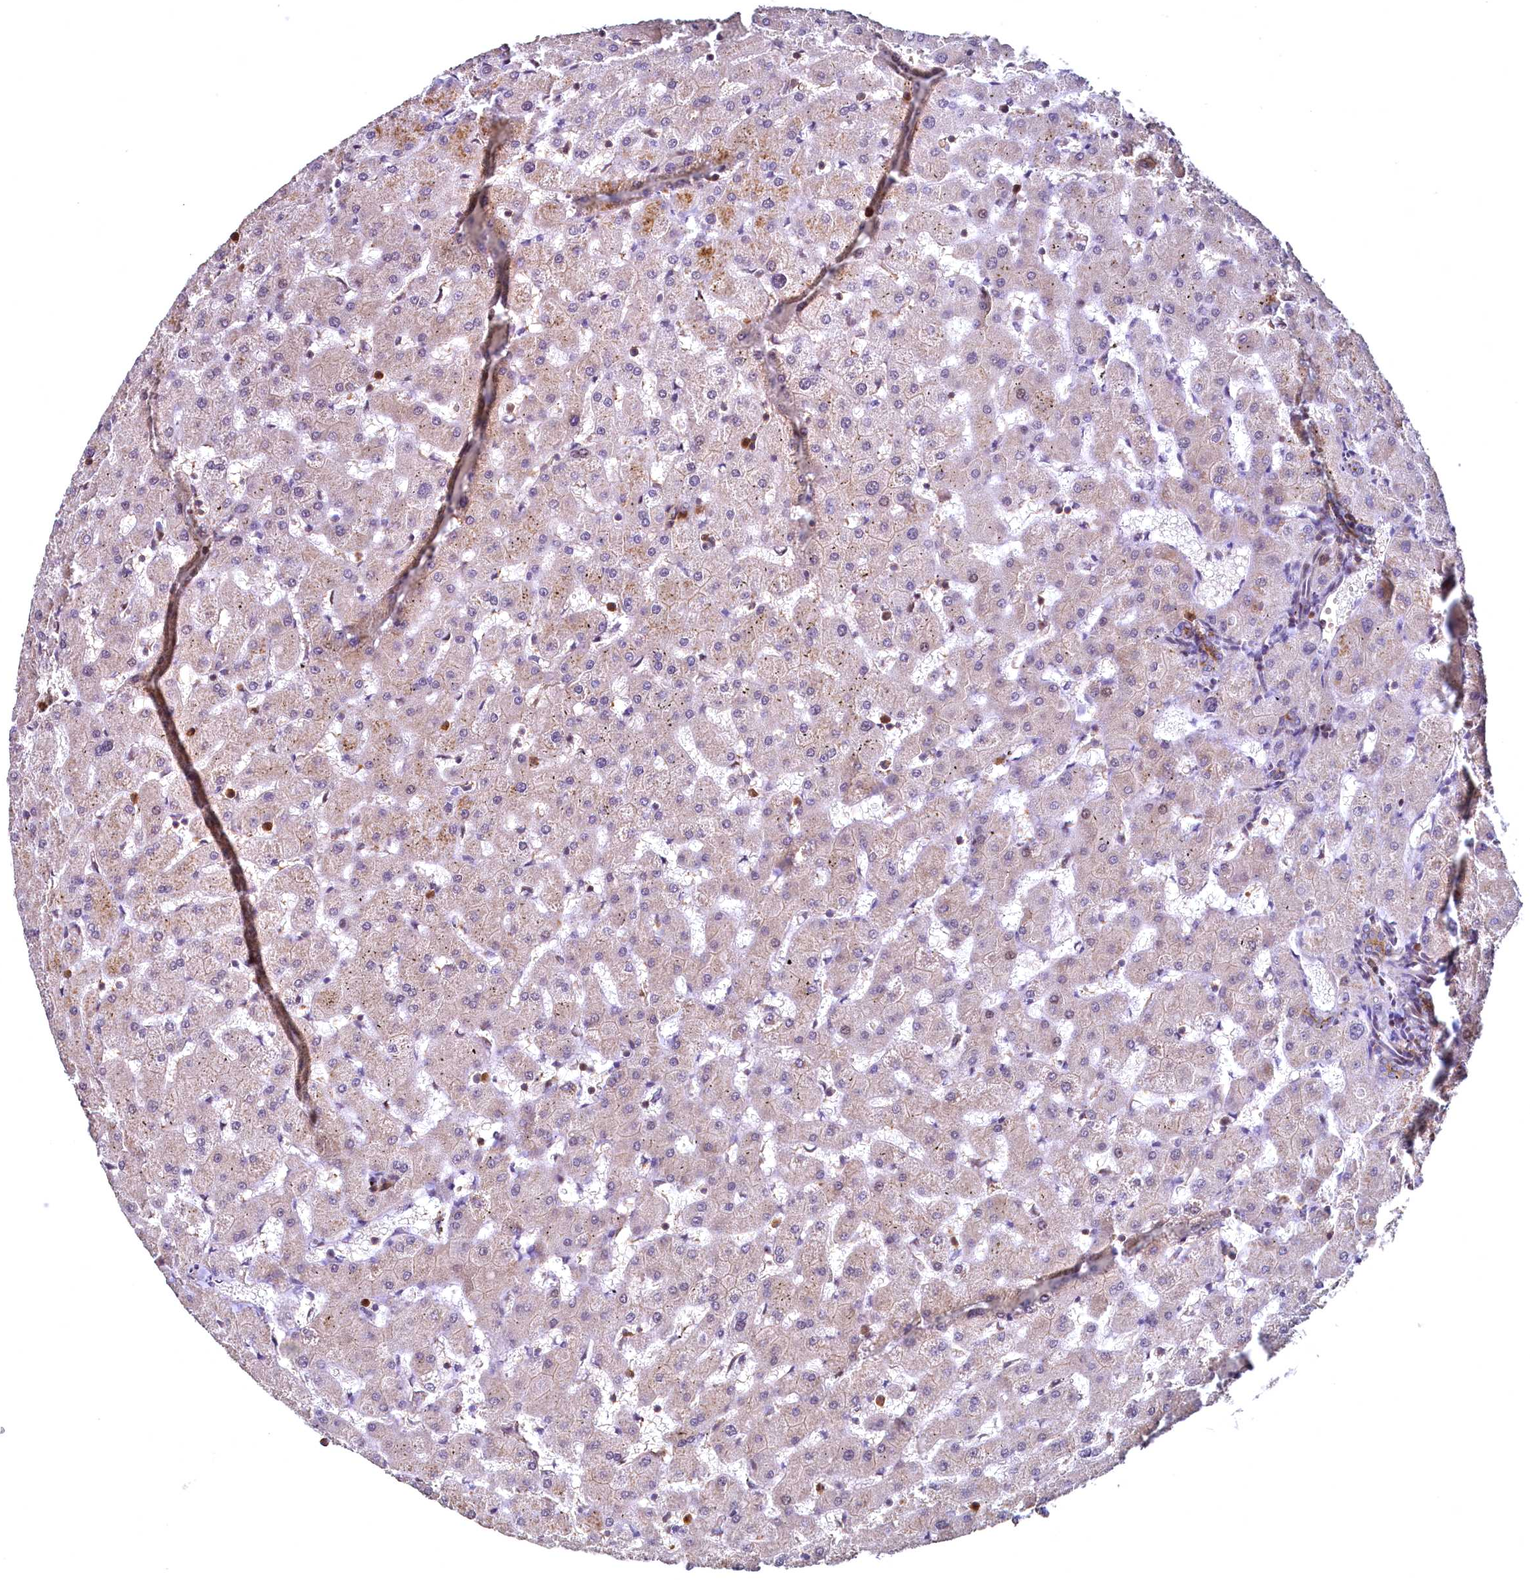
{"staining": {"intensity": "moderate", "quantity": "25%-75%", "location": "cytoplasmic/membranous"}, "tissue": "liver", "cell_type": "Cholangiocytes", "image_type": "normal", "snomed": [{"axis": "morphology", "description": "Normal tissue, NOS"}, {"axis": "topography", "description": "Liver"}], "caption": "Cholangiocytes reveal medium levels of moderate cytoplasmic/membranous positivity in about 25%-75% of cells in benign human liver.", "gene": "SVIP", "patient": {"sex": "female", "age": 63}}